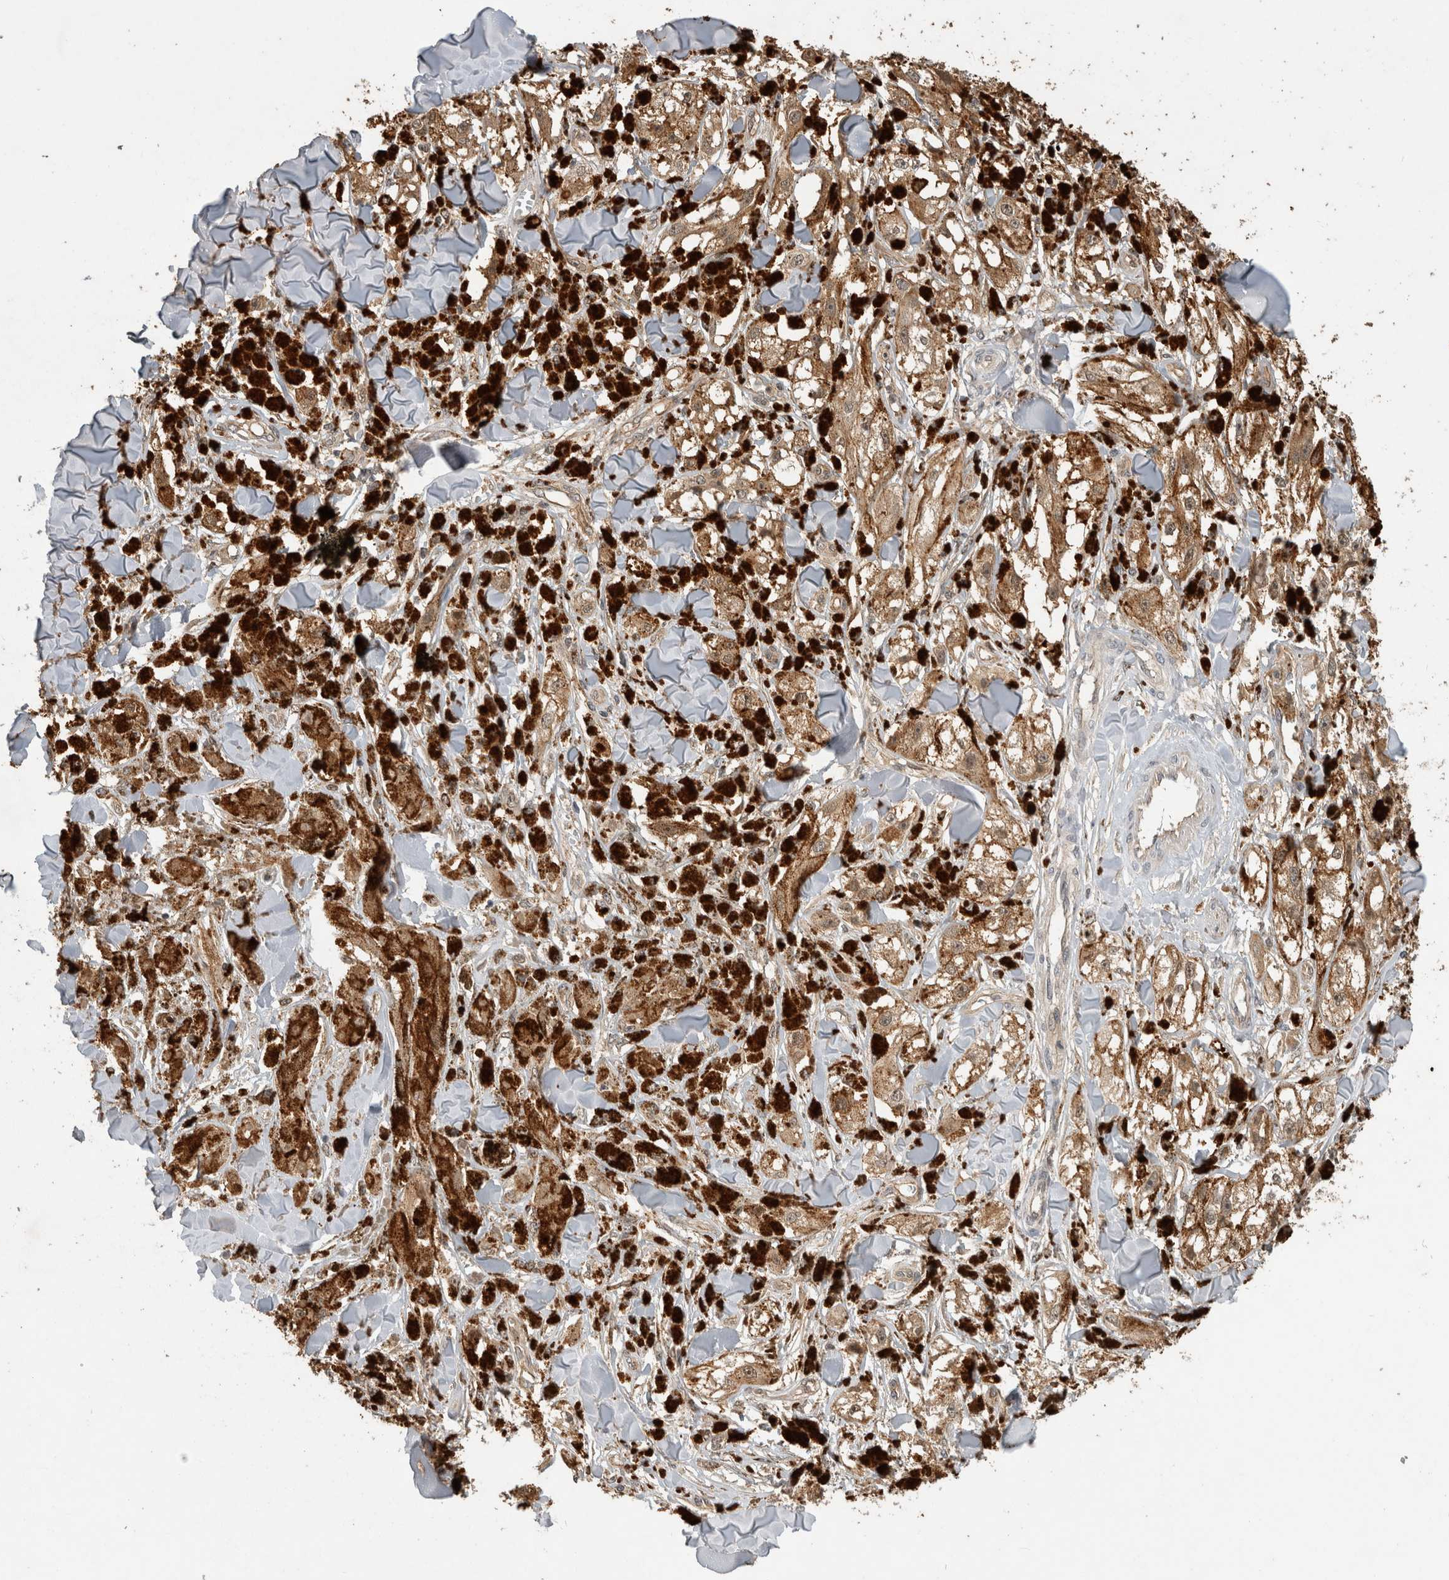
{"staining": {"intensity": "moderate", "quantity": ">75%", "location": "cytoplasmic/membranous"}, "tissue": "melanoma", "cell_type": "Tumor cells", "image_type": "cancer", "snomed": [{"axis": "morphology", "description": "Malignant melanoma, NOS"}, {"axis": "topography", "description": "Skin"}], "caption": "IHC (DAB (3,3'-diaminobenzidine)) staining of malignant melanoma shows moderate cytoplasmic/membranous protein staining in about >75% of tumor cells.", "gene": "RHPN1", "patient": {"sex": "male", "age": 88}}